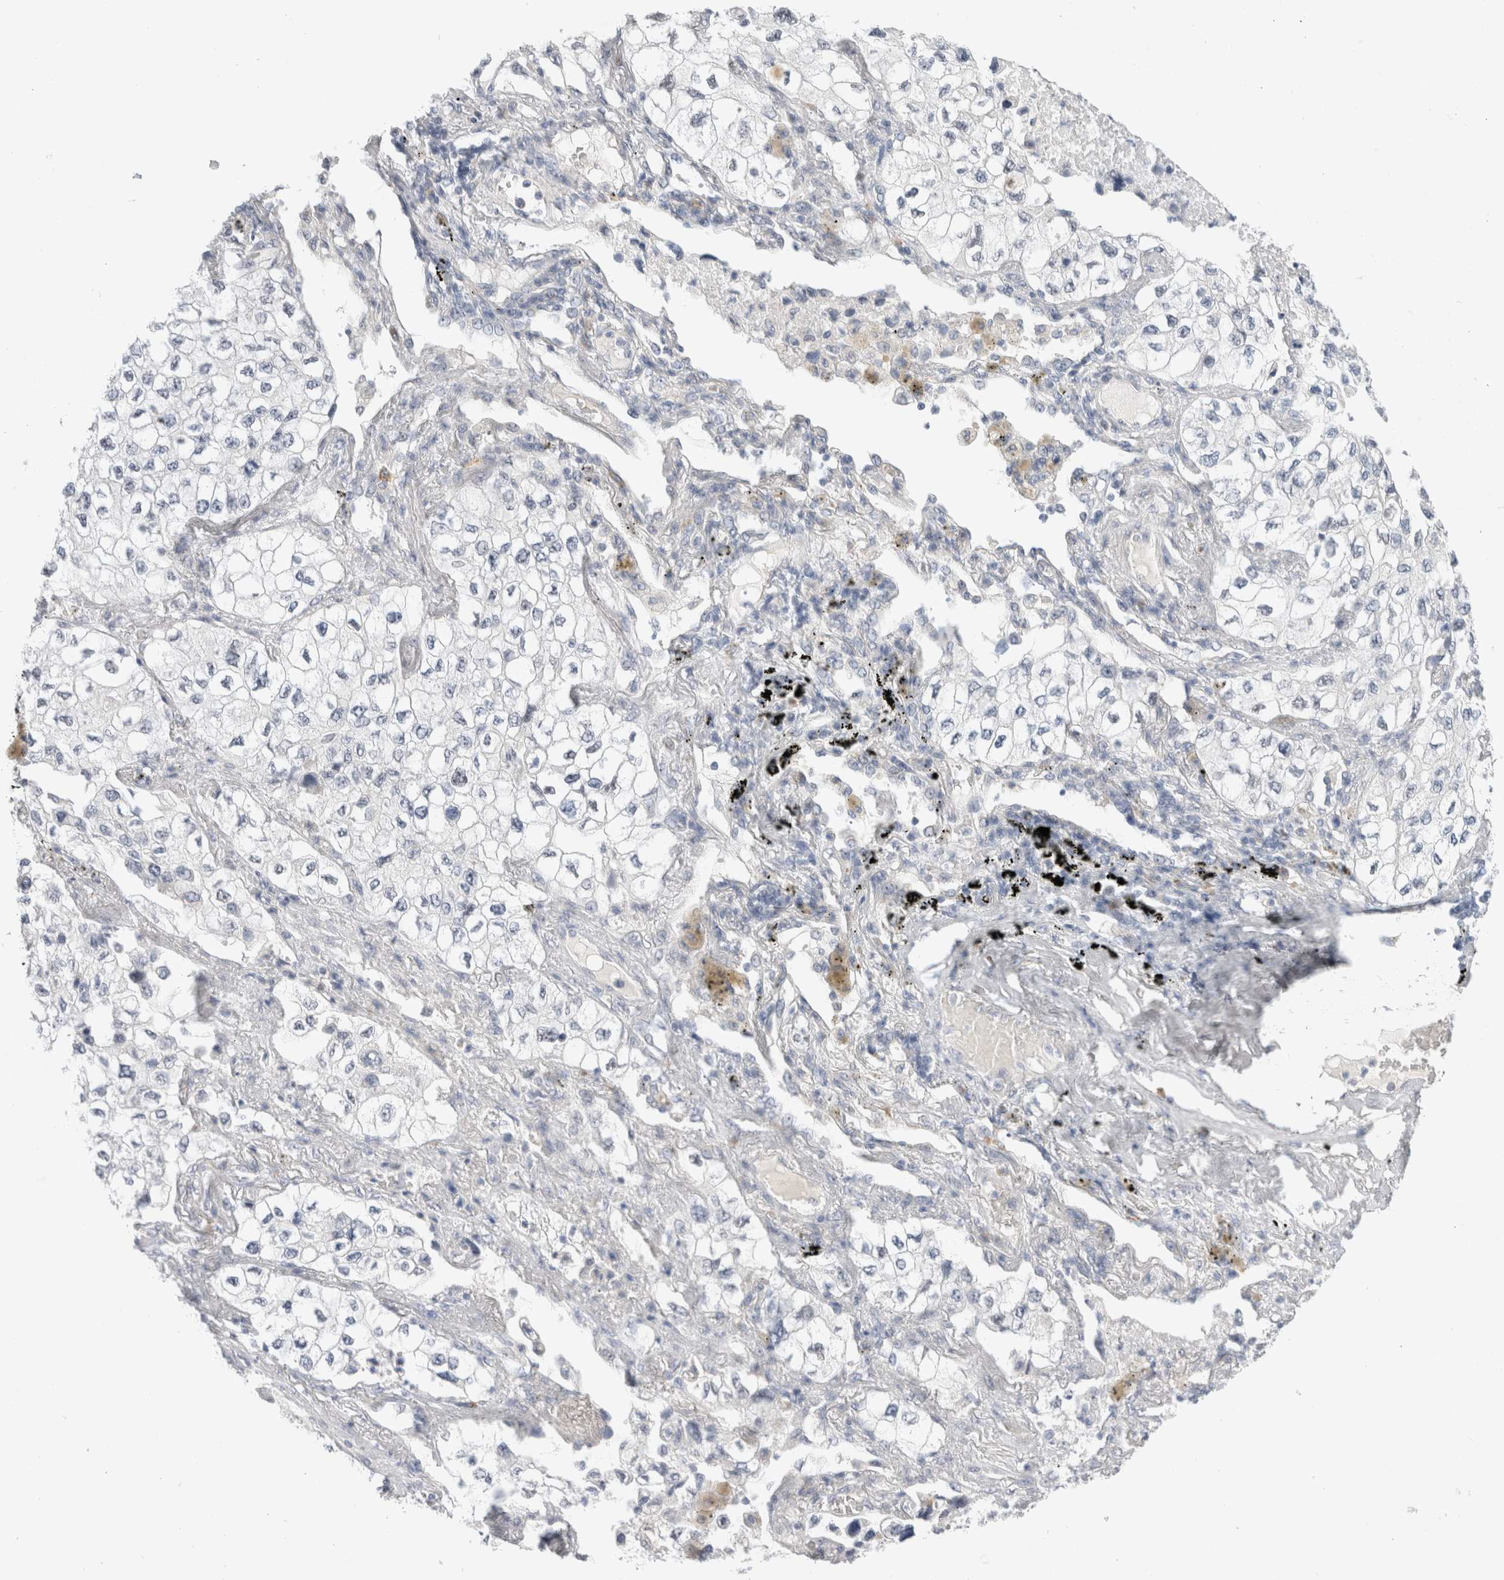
{"staining": {"intensity": "negative", "quantity": "none", "location": "none"}, "tissue": "lung cancer", "cell_type": "Tumor cells", "image_type": "cancer", "snomed": [{"axis": "morphology", "description": "Adenocarcinoma, NOS"}, {"axis": "topography", "description": "Lung"}], "caption": "IHC of lung cancer (adenocarcinoma) exhibits no staining in tumor cells.", "gene": "SLC22A12", "patient": {"sex": "male", "age": 63}}